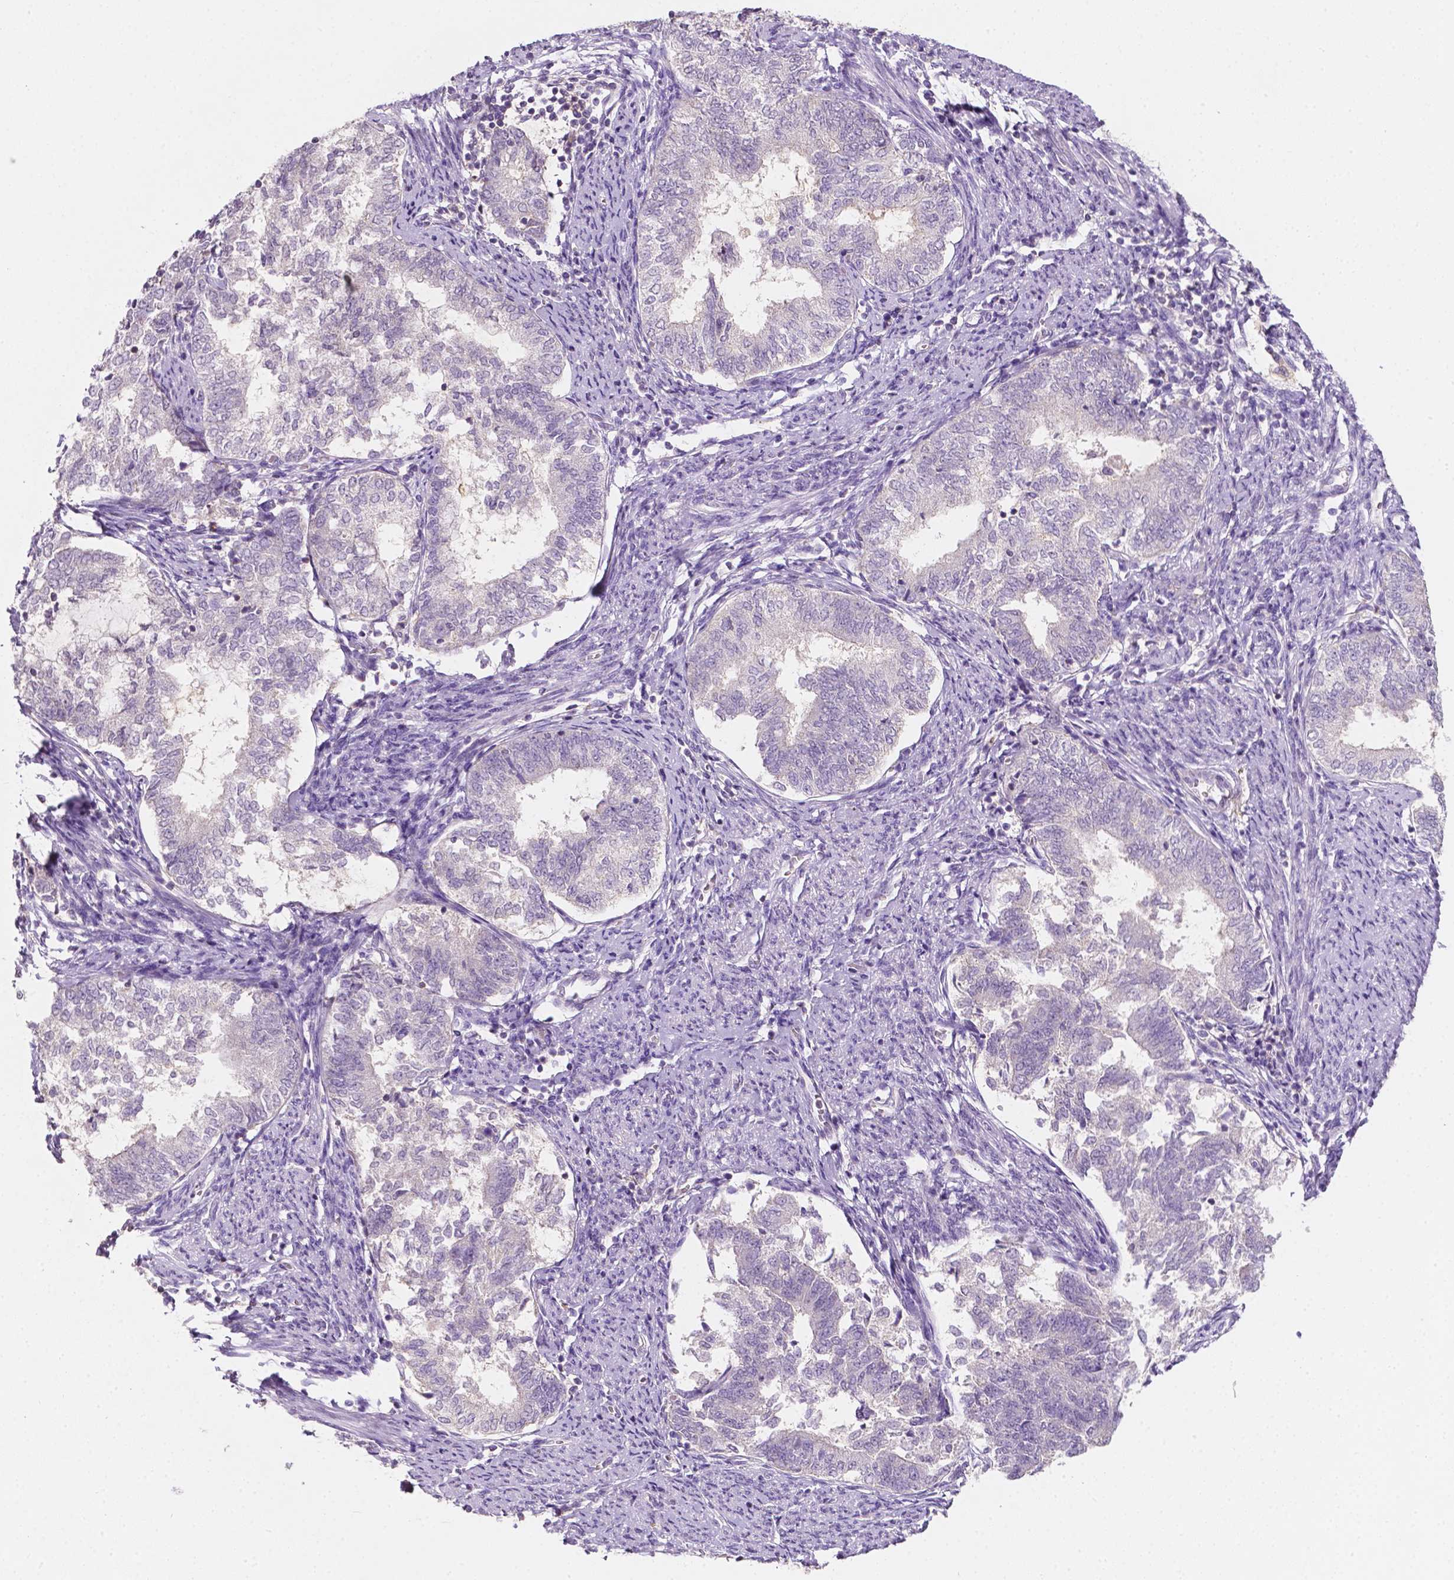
{"staining": {"intensity": "negative", "quantity": "none", "location": "none"}, "tissue": "endometrial cancer", "cell_type": "Tumor cells", "image_type": "cancer", "snomed": [{"axis": "morphology", "description": "Adenocarcinoma, NOS"}, {"axis": "topography", "description": "Endometrium"}], "caption": "This histopathology image is of adenocarcinoma (endometrial) stained with immunohistochemistry to label a protein in brown with the nuclei are counter-stained blue. There is no expression in tumor cells.", "gene": "EGFR", "patient": {"sex": "female", "age": 65}}